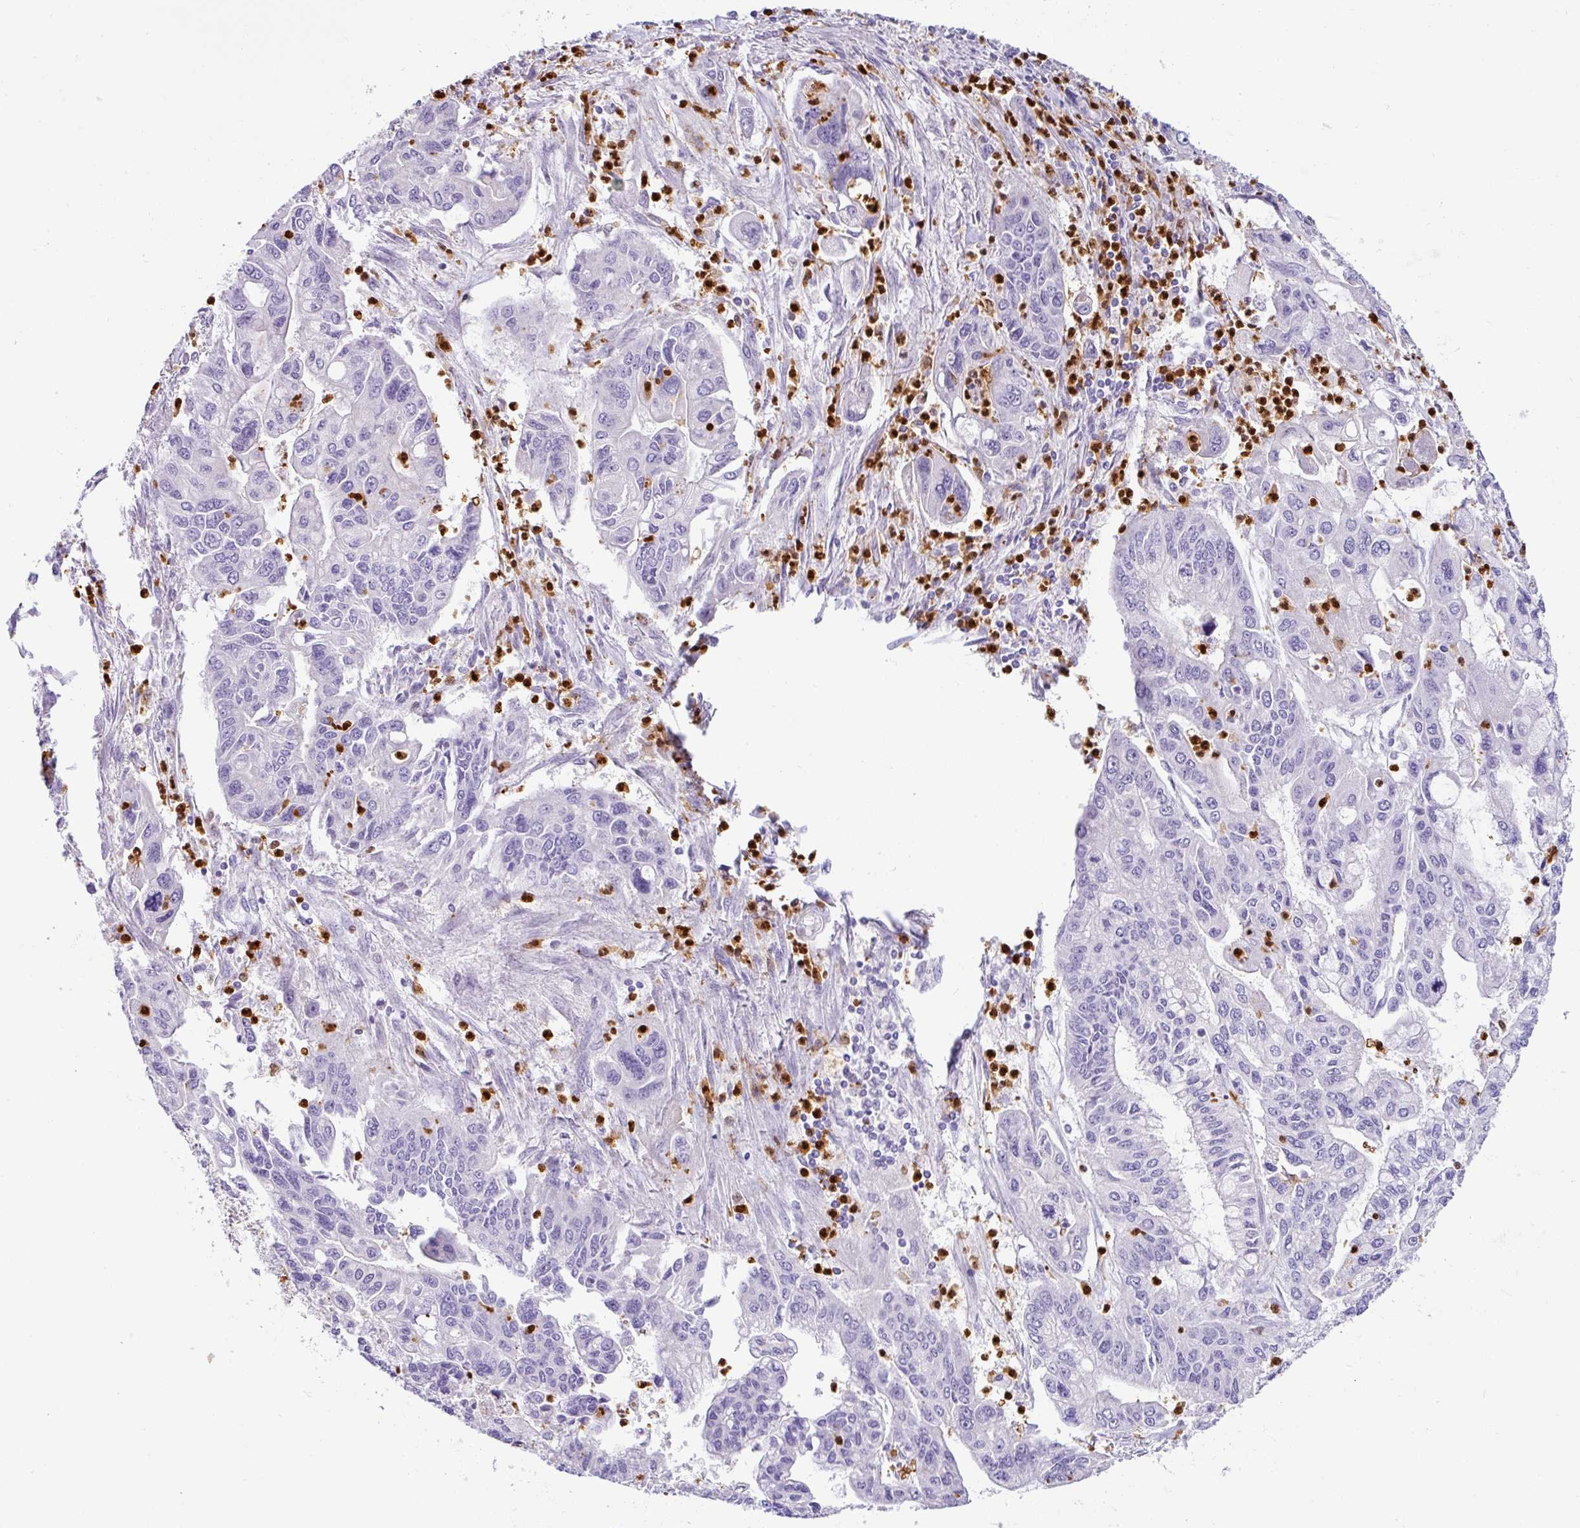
{"staining": {"intensity": "negative", "quantity": "none", "location": "none"}, "tissue": "pancreatic cancer", "cell_type": "Tumor cells", "image_type": "cancer", "snomed": [{"axis": "morphology", "description": "Adenocarcinoma, NOS"}, {"axis": "topography", "description": "Pancreas"}], "caption": "DAB immunohistochemical staining of human pancreatic cancer (adenocarcinoma) displays no significant positivity in tumor cells.", "gene": "SH2D3C", "patient": {"sex": "male", "age": 62}}